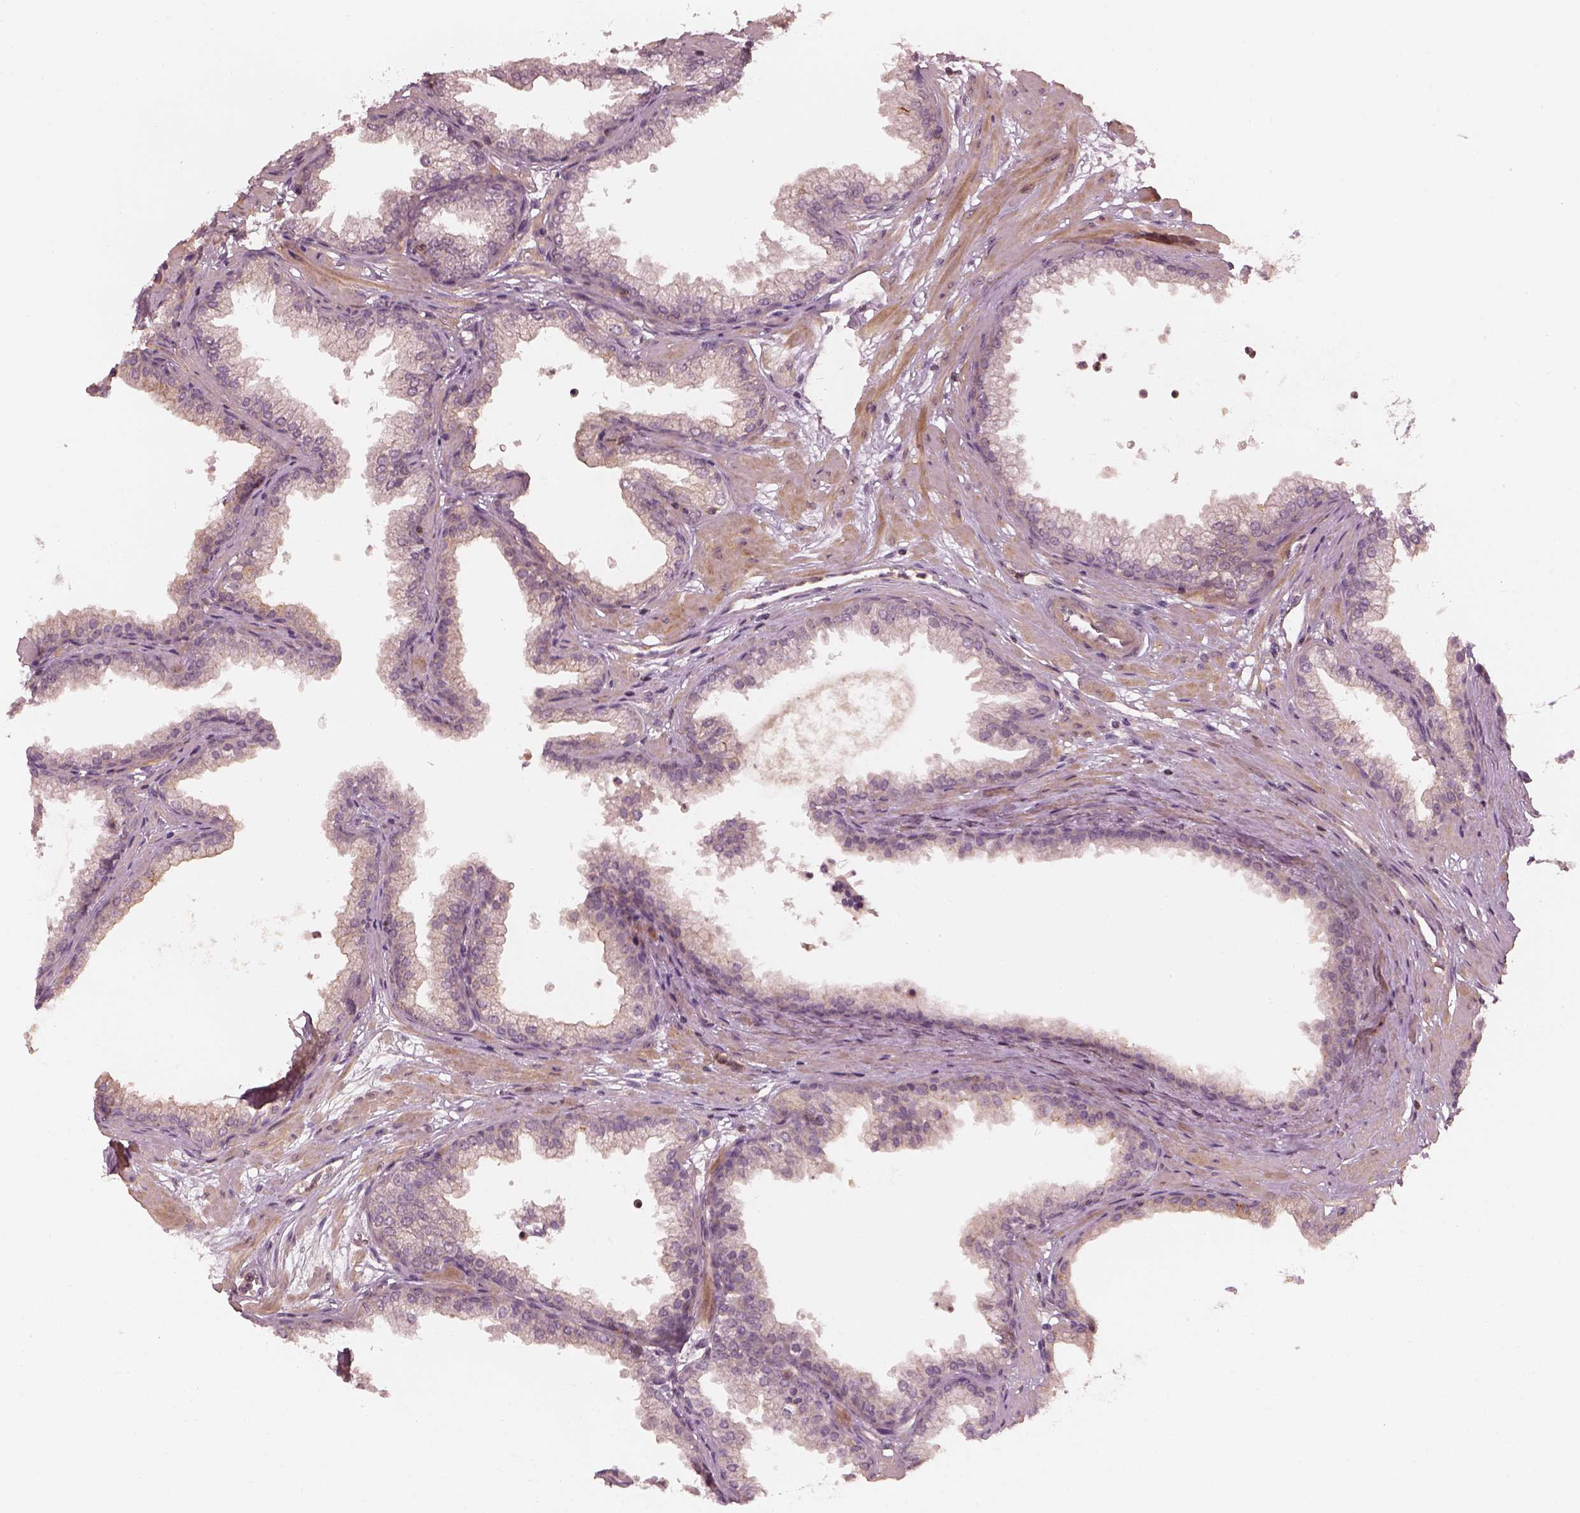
{"staining": {"intensity": "weak", "quantity": "<25%", "location": "cytoplasmic/membranous"}, "tissue": "prostate", "cell_type": "Glandular cells", "image_type": "normal", "snomed": [{"axis": "morphology", "description": "Normal tissue, NOS"}, {"axis": "topography", "description": "Prostate"}], "caption": "Glandular cells show no significant protein staining in normal prostate. The staining is performed using DAB brown chromogen with nuclei counter-stained in using hematoxylin.", "gene": "FAM107B", "patient": {"sex": "male", "age": 37}}